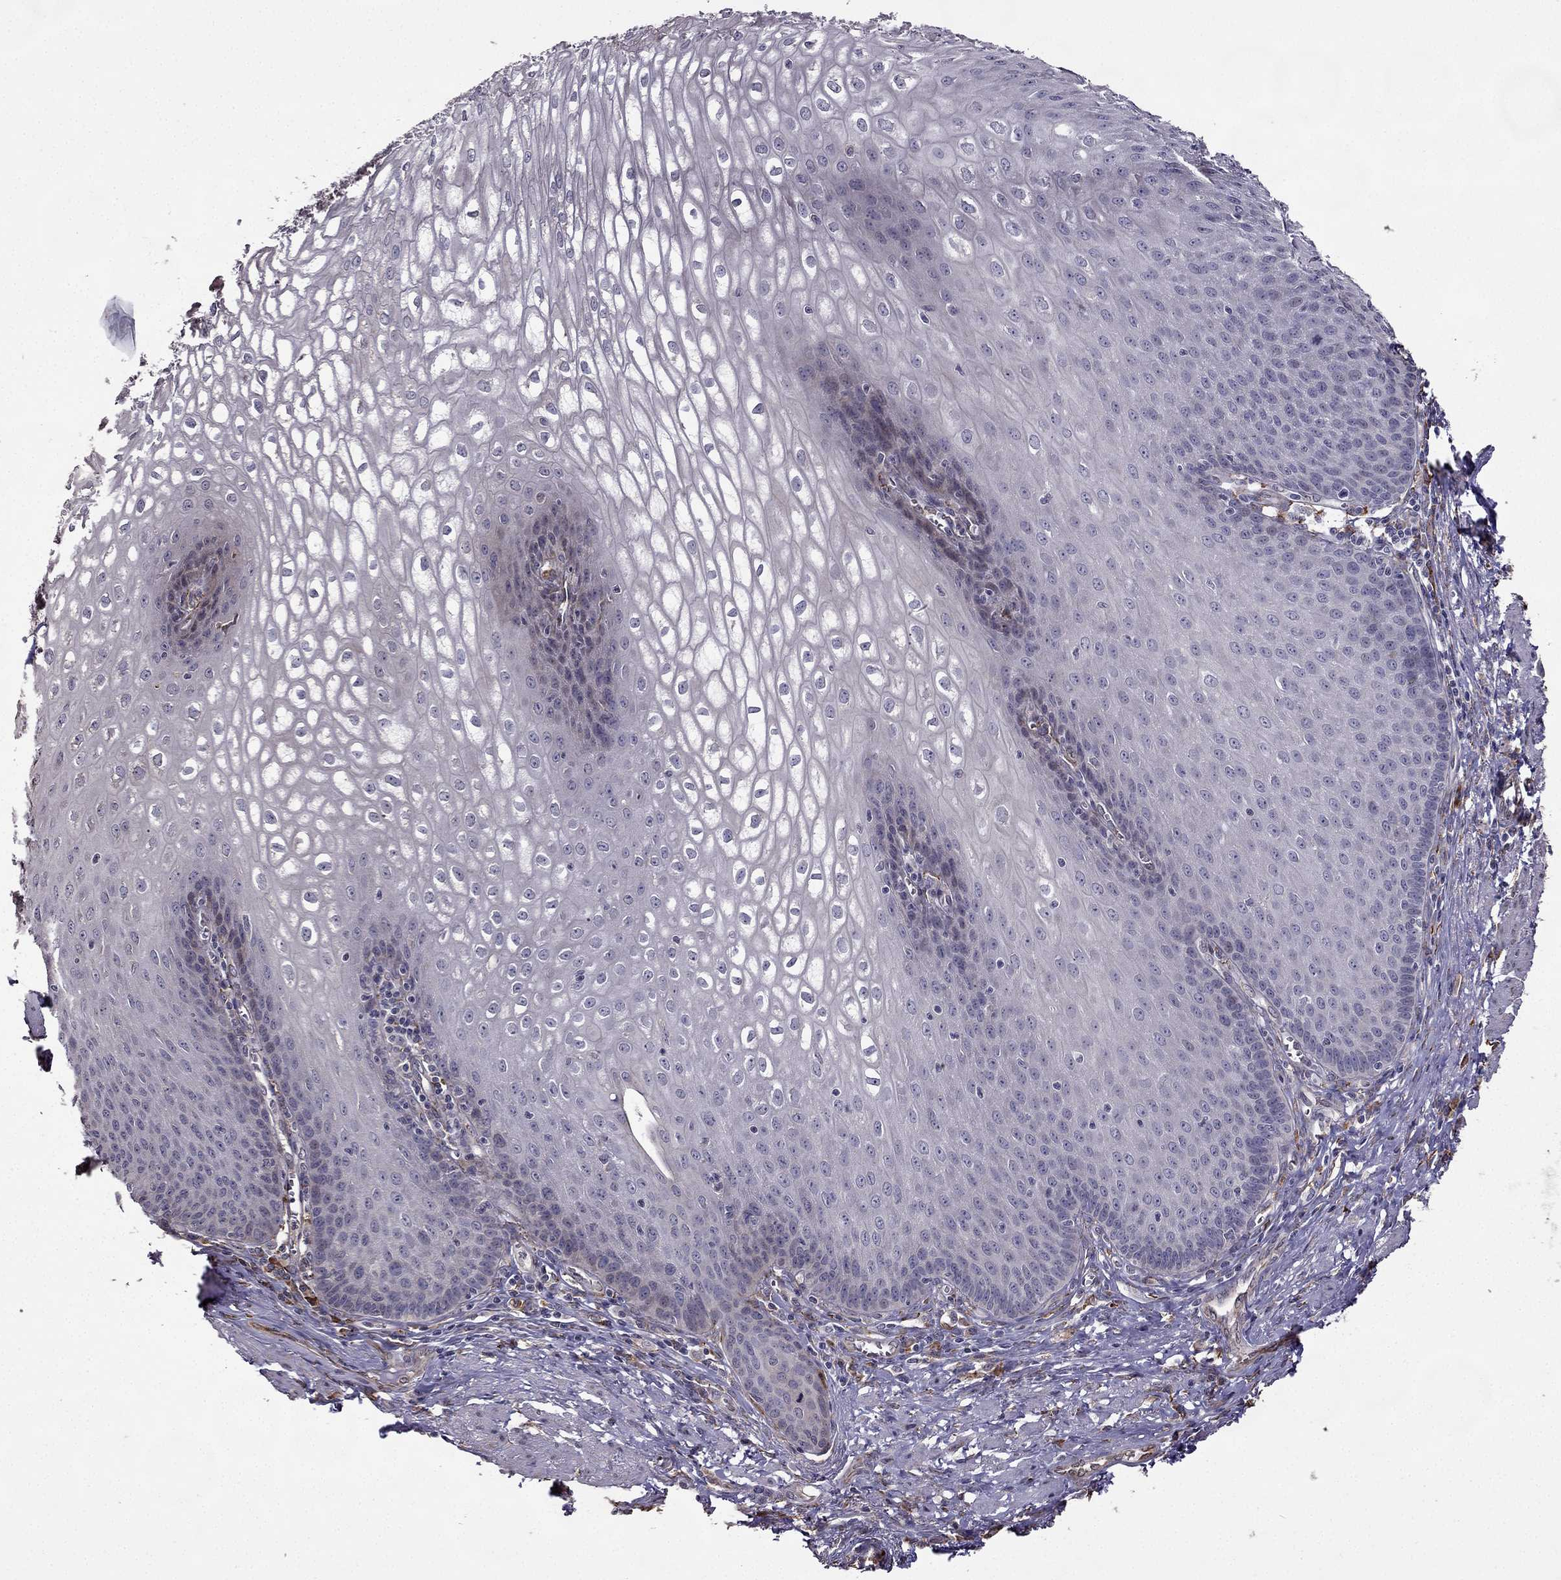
{"staining": {"intensity": "negative", "quantity": "none", "location": "none"}, "tissue": "esophagus", "cell_type": "Squamous epithelial cells", "image_type": "normal", "snomed": [{"axis": "morphology", "description": "Normal tissue, NOS"}, {"axis": "topography", "description": "Esophagus"}], "caption": "DAB immunohistochemical staining of benign human esophagus shows no significant staining in squamous epithelial cells.", "gene": "IKBIP", "patient": {"sex": "male", "age": 58}}